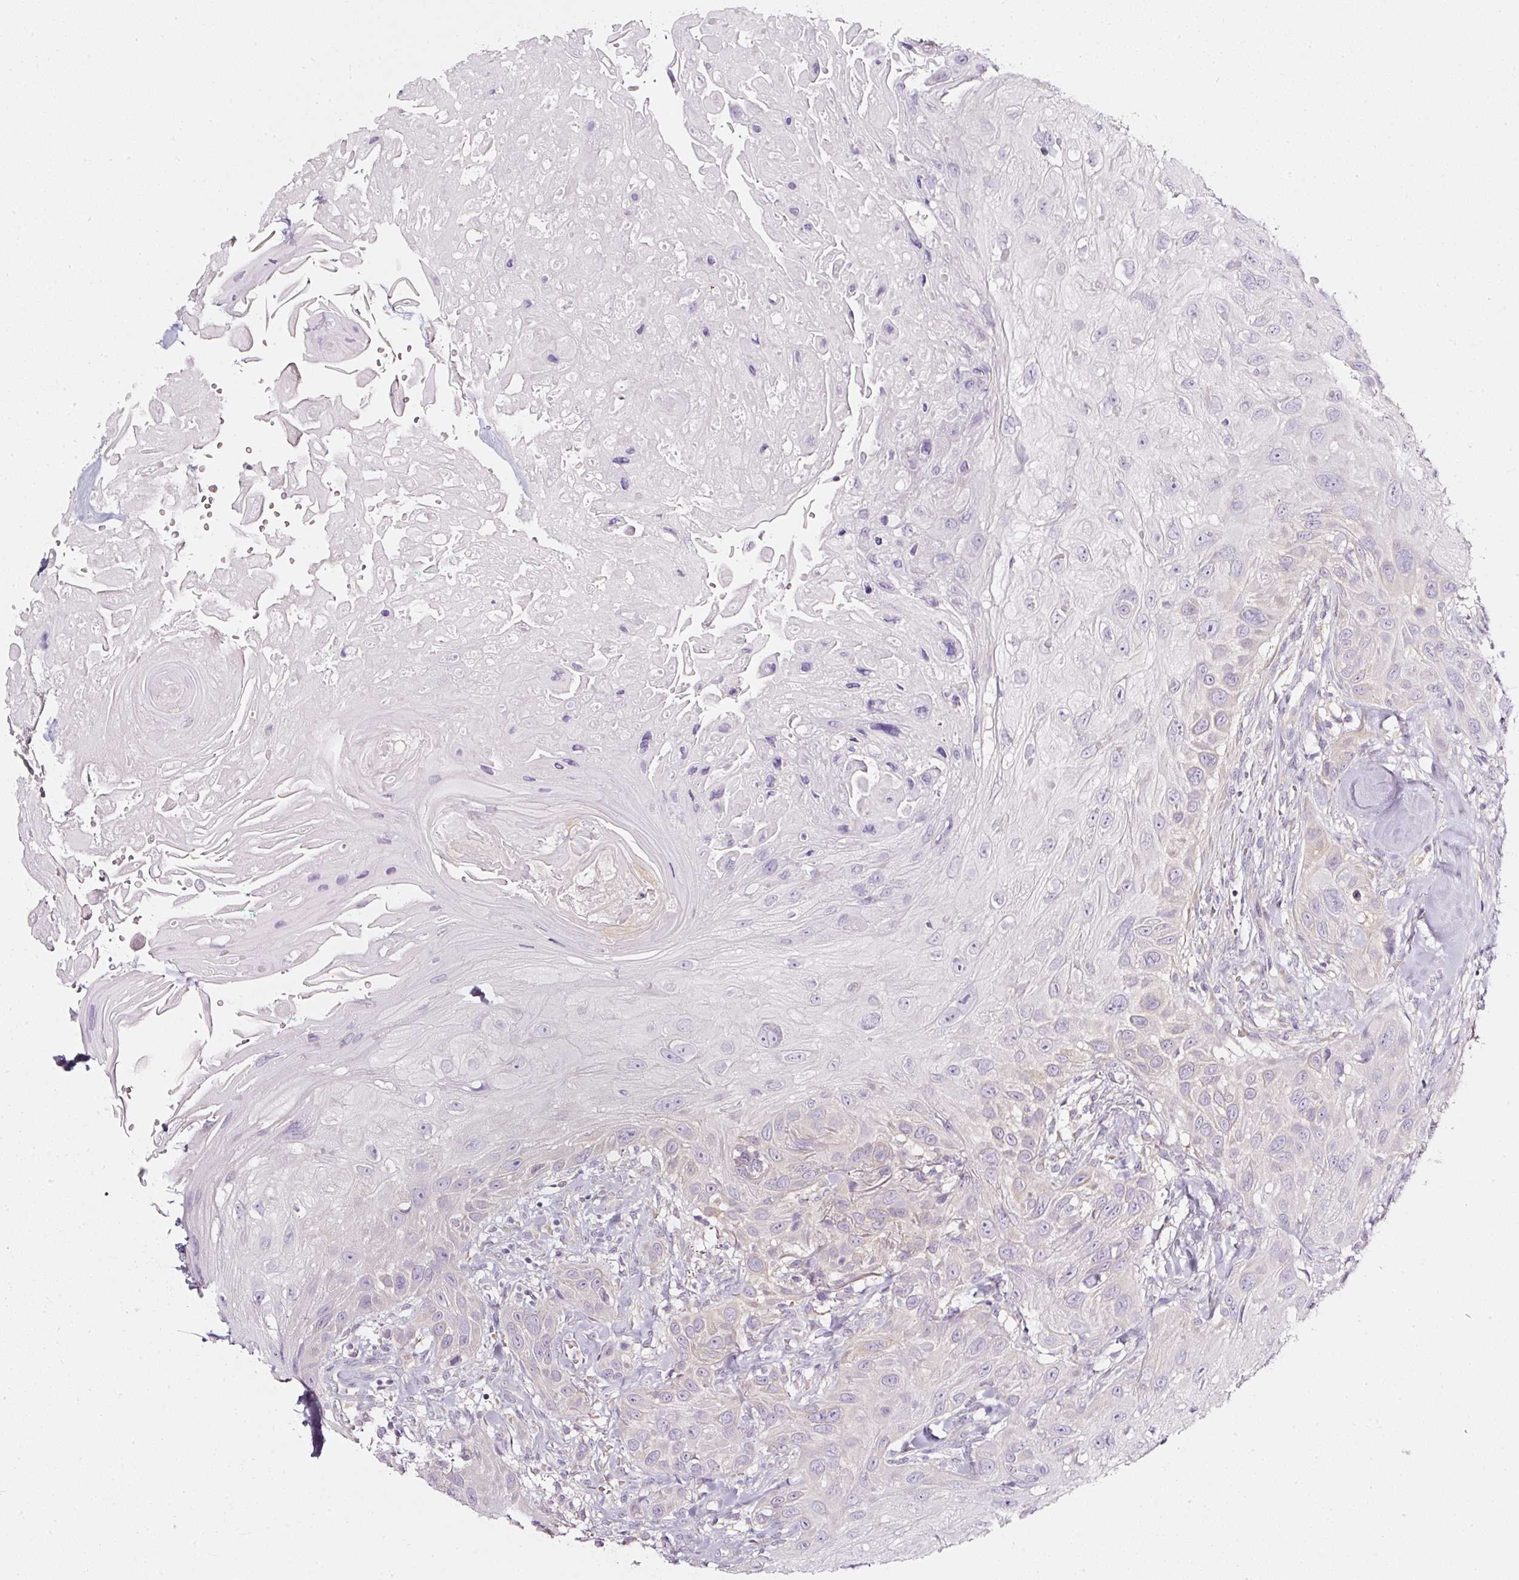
{"staining": {"intensity": "negative", "quantity": "none", "location": "none"}, "tissue": "head and neck cancer", "cell_type": "Tumor cells", "image_type": "cancer", "snomed": [{"axis": "morphology", "description": "Squamous cell carcinoma, NOS"}, {"axis": "topography", "description": "Head-Neck"}], "caption": "This photomicrograph is of head and neck cancer stained with IHC to label a protein in brown with the nuclei are counter-stained blue. There is no expression in tumor cells.", "gene": "PDXDC1", "patient": {"sex": "male", "age": 81}}